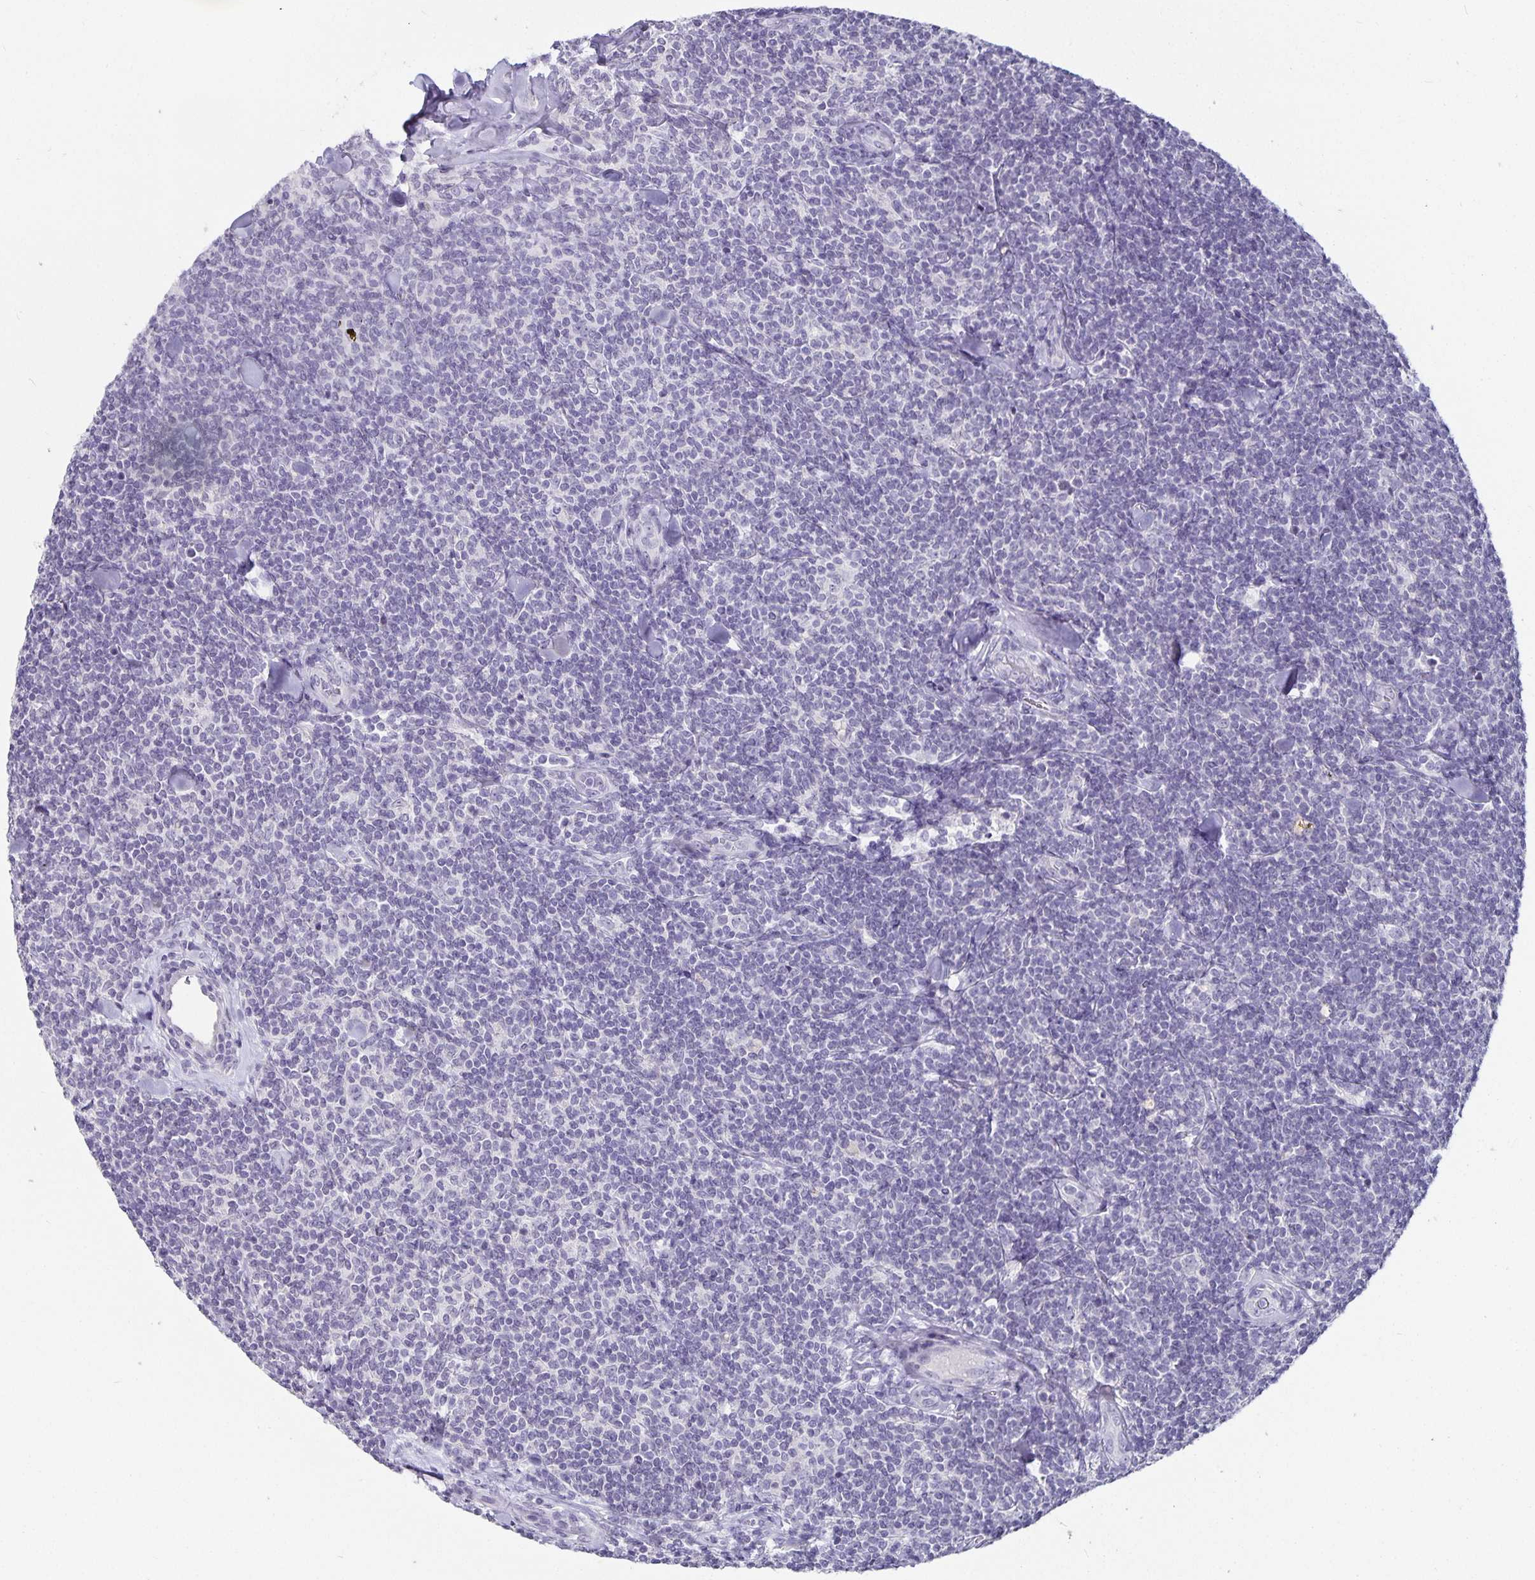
{"staining": {"intensity": "negative", "quantity": "none", "location": "none"}, "tissue": "lymphoma", "cell_type": "Tumor cells", "image_type": "cancer", "snomed": [{"axis": "morphology", "description": "Malignant lymphoma, non-Hodgkin's type, Low grade"}, {"axis": "topography", "description": "Lymph node"}], "caption": "High magnification brightfield microscopy of lymphoma stained with DAB (brown) and counterstained with hematoxylin (blue): tumor cells show no significant positivity.", "gene": "CA12", "patient": {"sex": "female", "age": 56}}